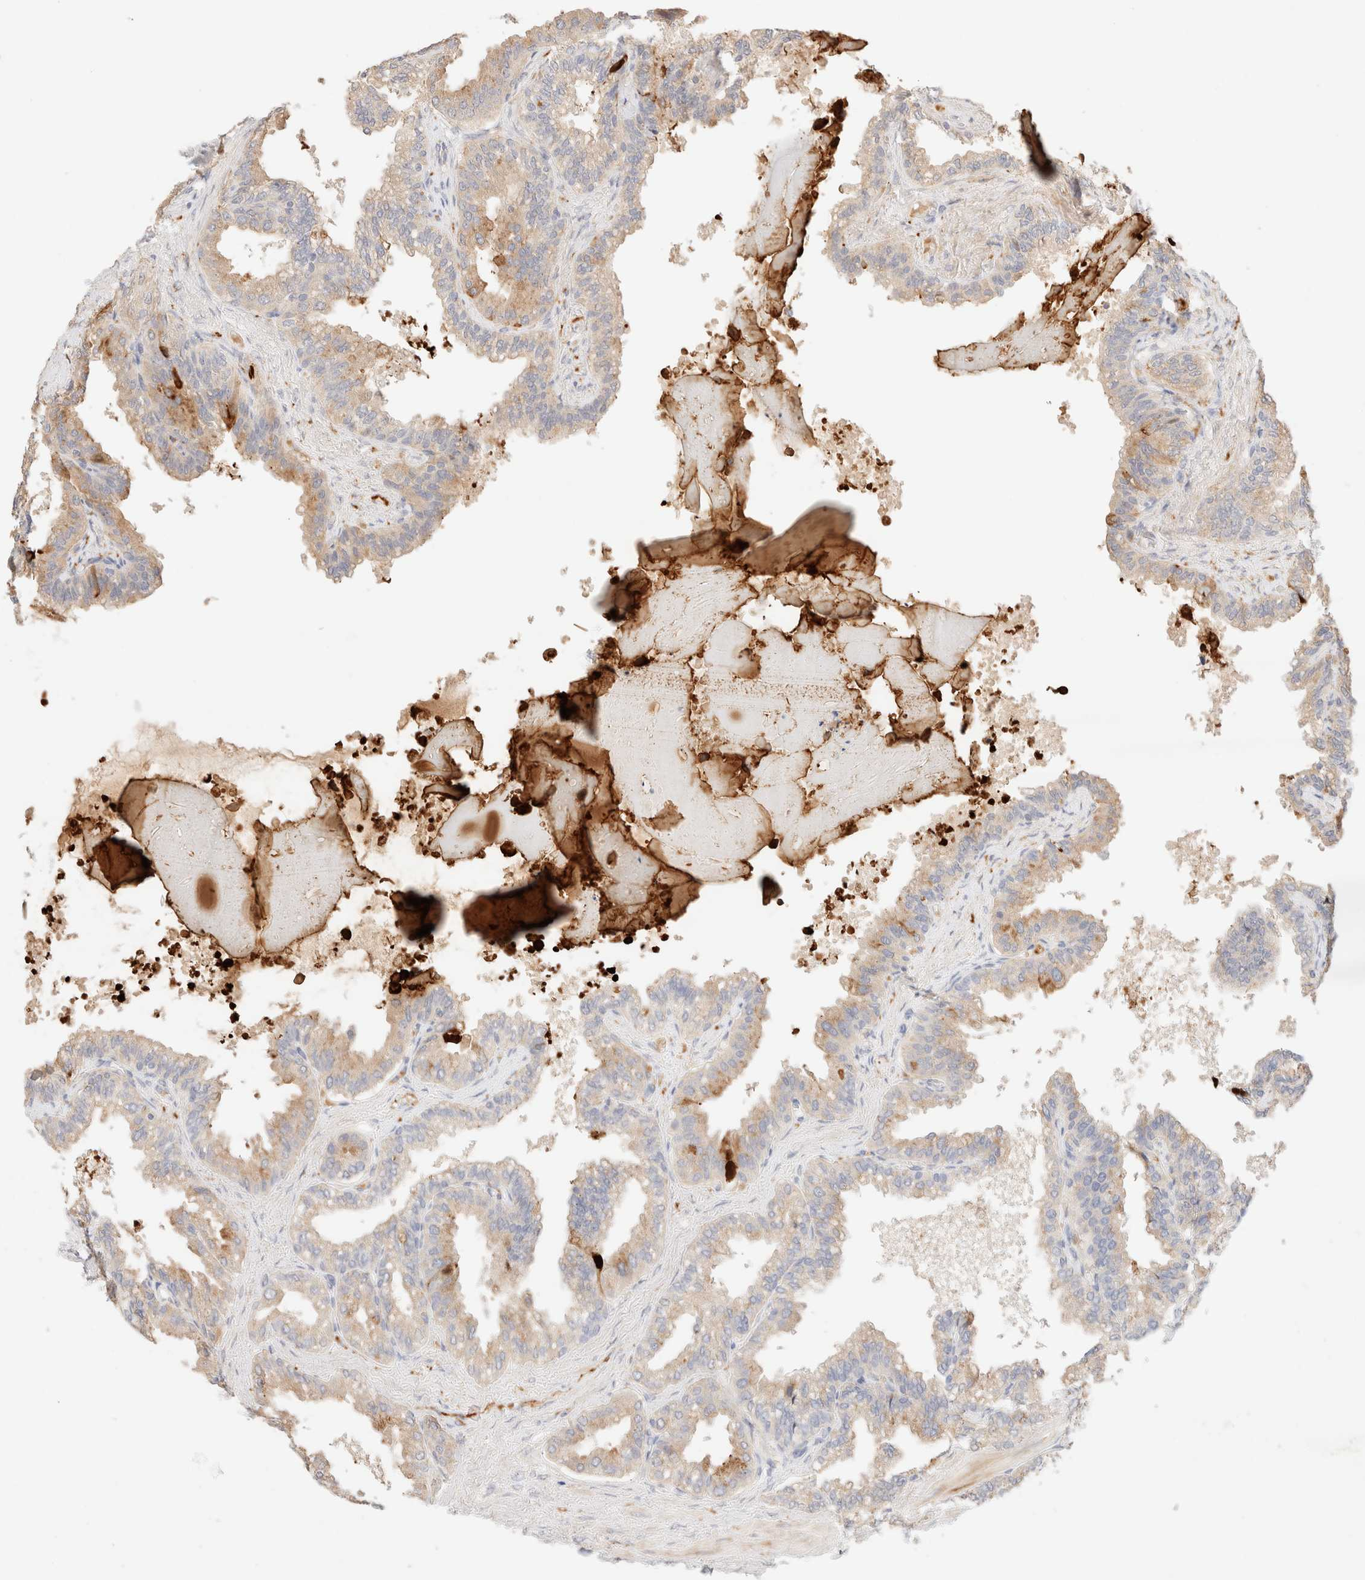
{"staining": {"intensity": "moderate", "quantity": "<25%", "location": "cytoplasmic/membranous"}, "tissue": "seminal vesicle", "cell_type": "Glandular cells", "image_type": "normal", "snomed": [{"axis": "morphology", "description": "Normal tissue, NOS"}, {"axis": "topography", "description": "Seminal veicle"}], "caption": "This image exhibits immunohistochemistry (IHC) staining of unremarkable human seminal vesicle, with low moderate cytoplasmic/membranous staining in approximately <25% of glandular cells.", "gene": "SNTB1", "patient": {"sex": "male", "age": 46}}